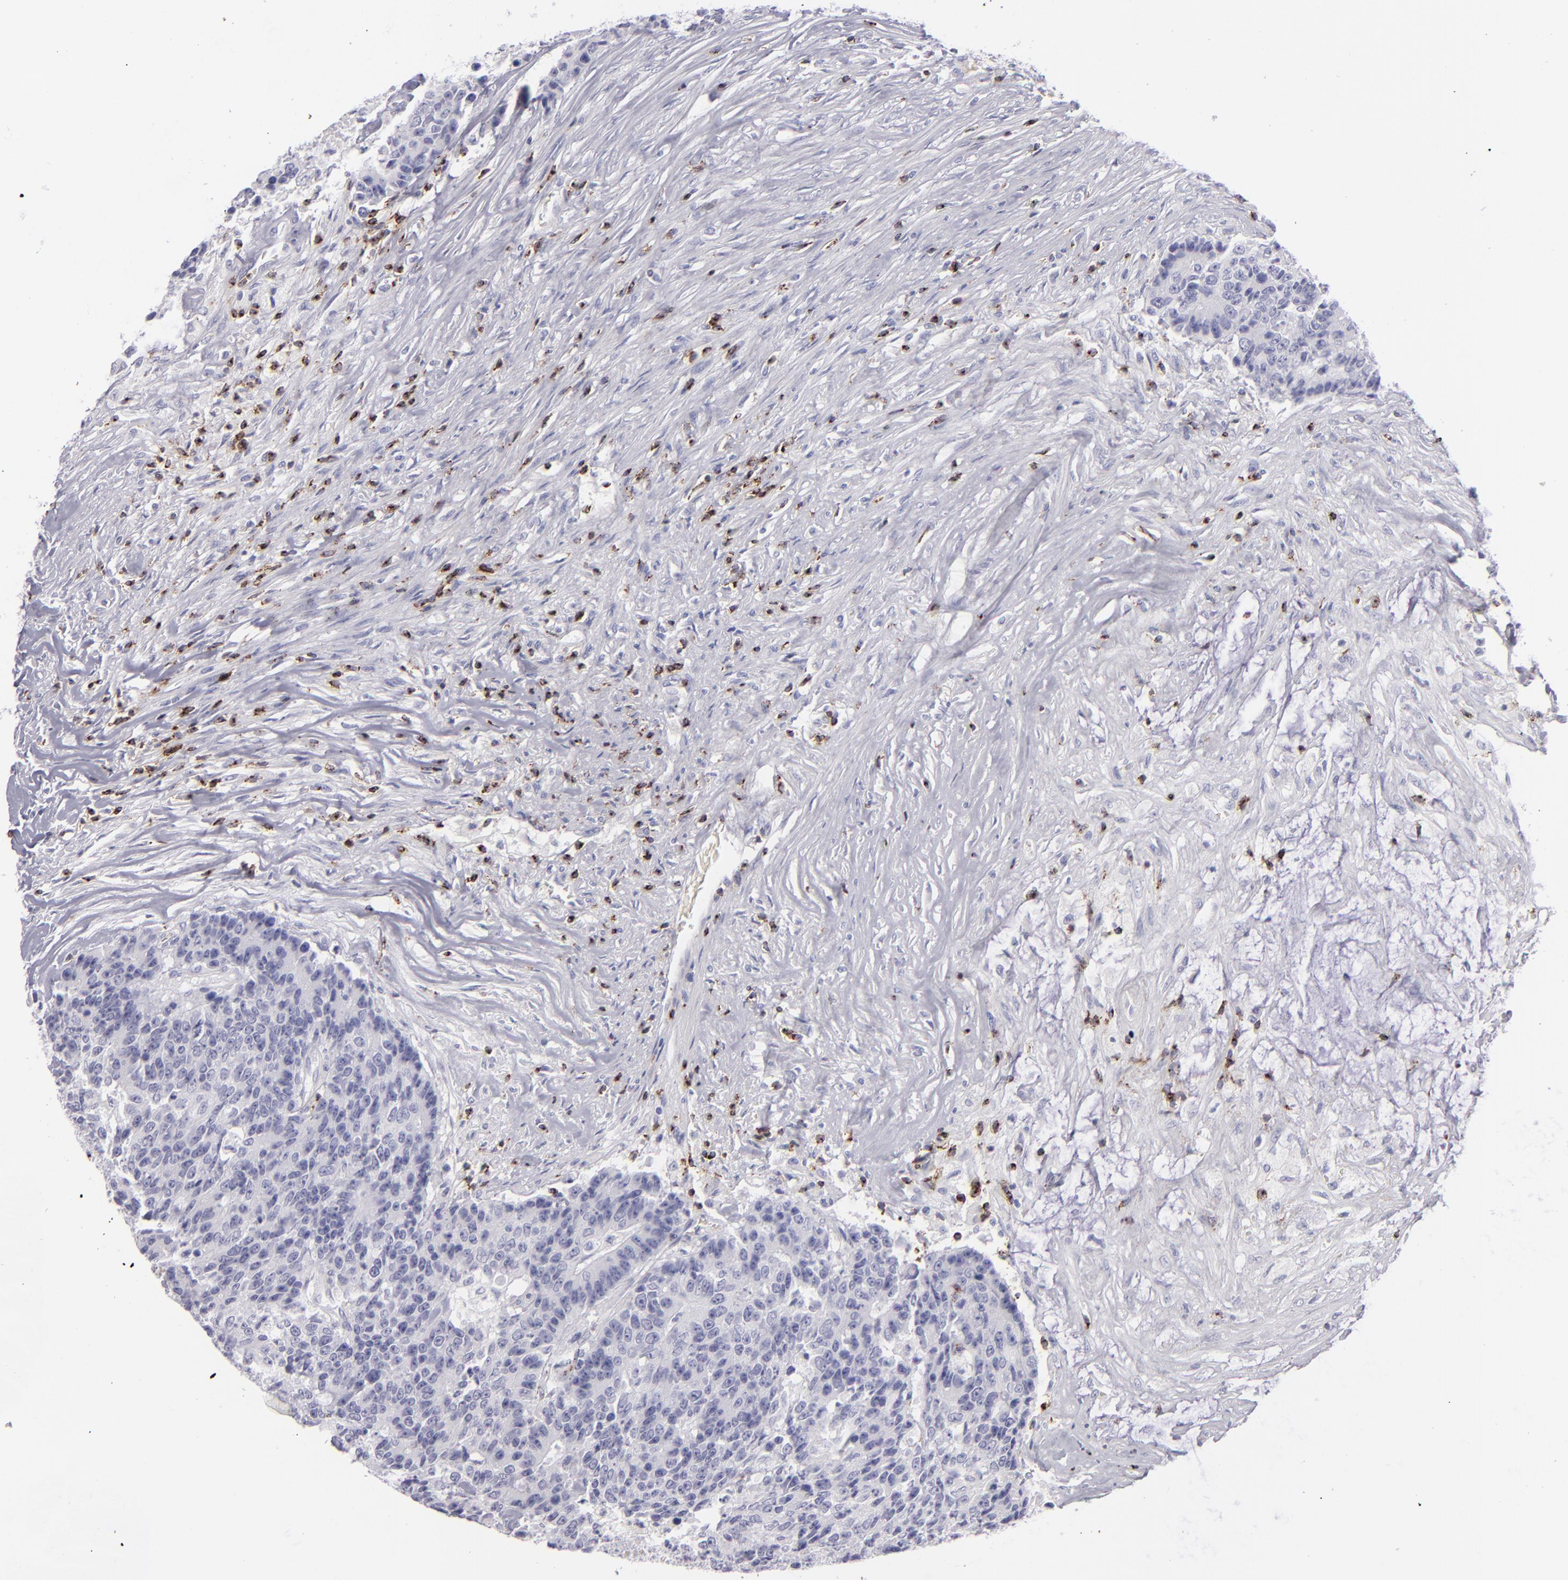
{"staining": {"intensity": "negative", "quantity": "none", "location": "none"}, "tissue": "colorectal cancer", "cell_type": "Tumor cells", "image_type": "cancer", "snomed": [{"axis": "morphology", "description": "Adenocarcinoma, NOS"}, {"axis": "topography", "description": "Colon"}], "caption": "Adenocarcinoma (colorectal) was stained to show a protein in brown. There is no significant expression in tumor cells.", "gene": "CD2", "patient": {"sex": "female", "age": 86}}